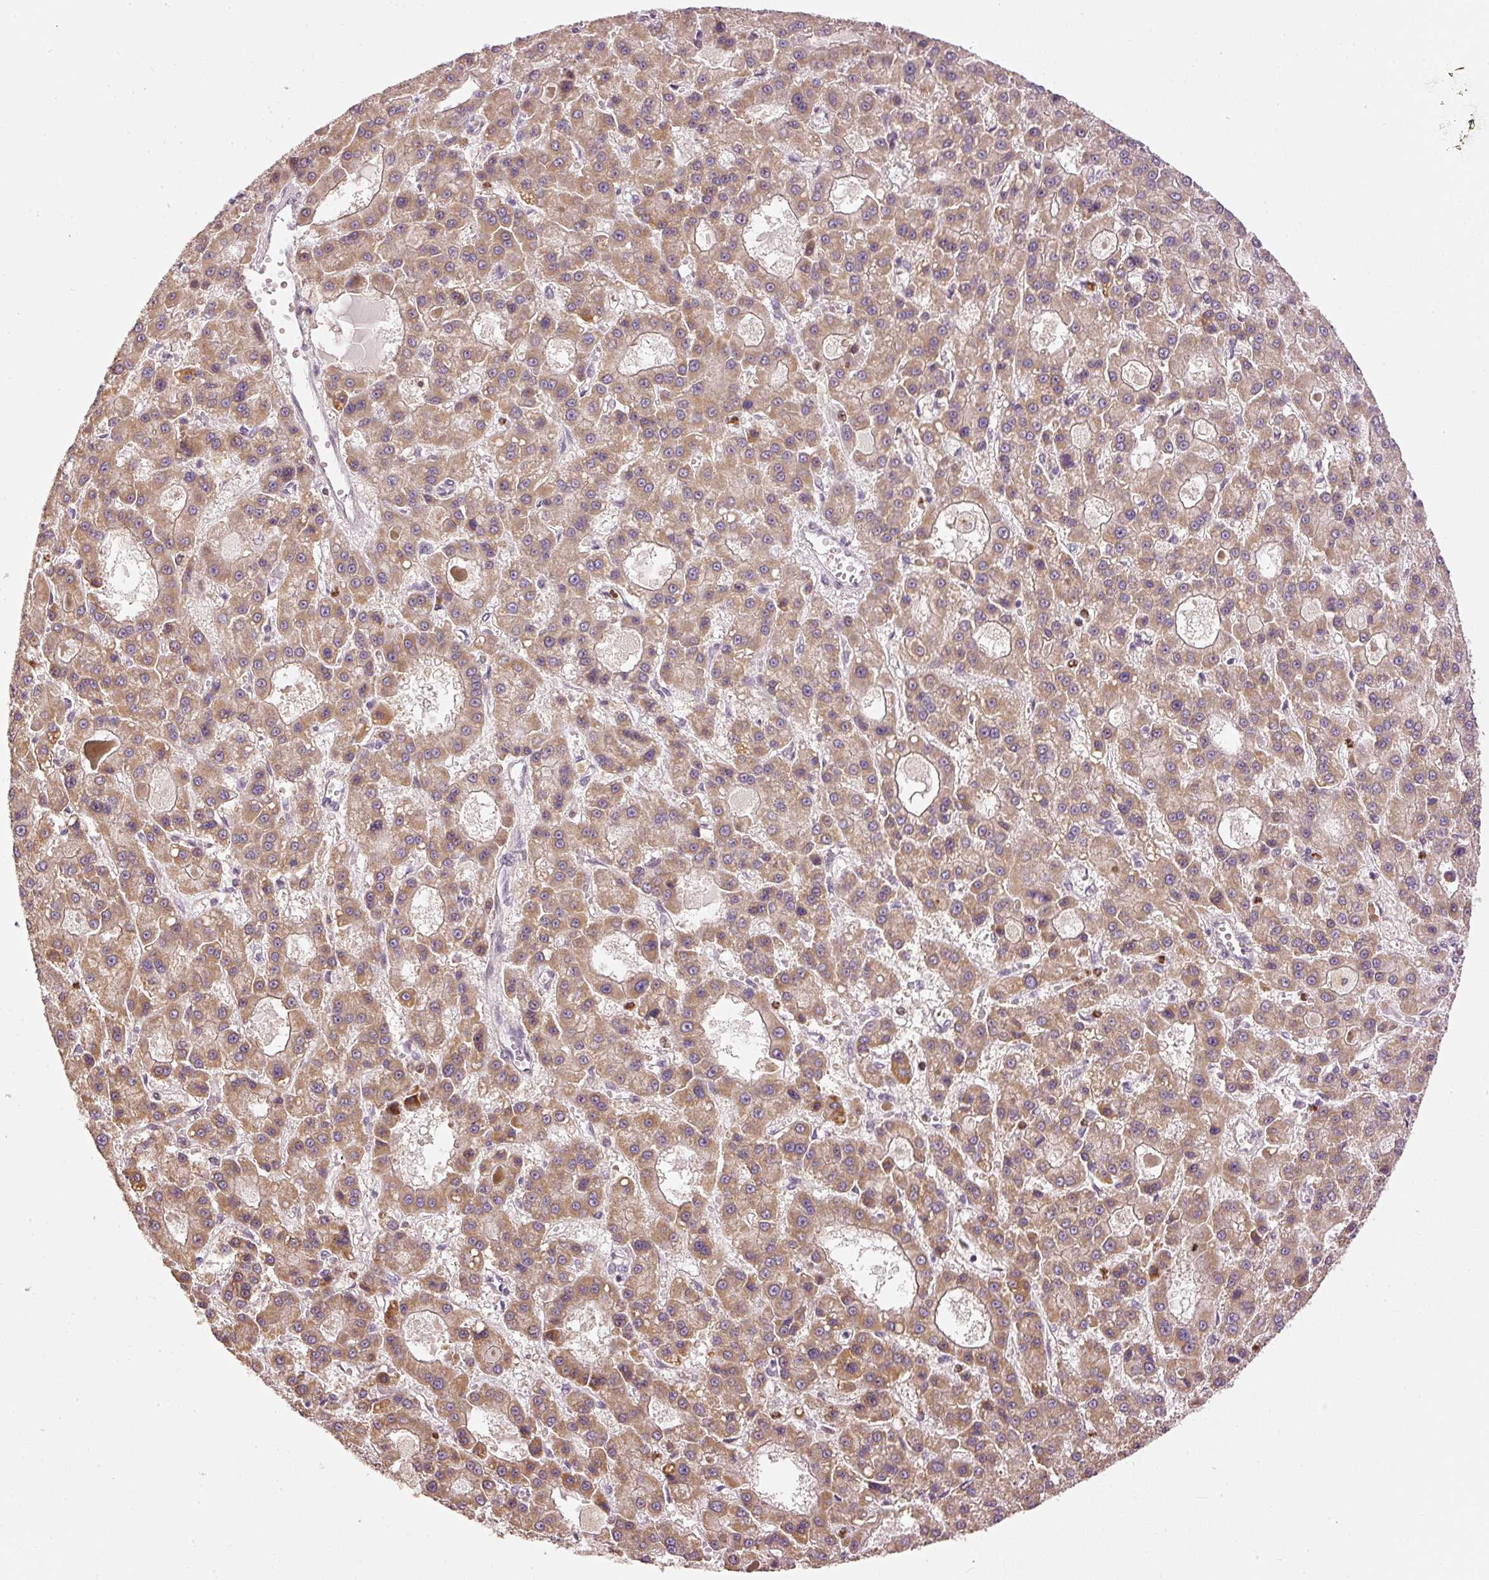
{"staining": {"intensity": "moderate", "quantity": ">75%", "location": "cytoplasmic/membranous"}, "tissue": "liver cancer", "cell_type": "Tumor cells", "image_type": "cancer", "snomed": [{"axis": "morphology", "description": "Carcinoma, Hepatocellular, NOS"}, {"axis": "topography", "description": "Liver"}], "caption": "This micrograph demonstrates IHC staining of human liver cancer, with medium moderate cytoplasmic/membranous staining in about >75% of tumor cells.", "gene": "MTHFD1L", "patient": {"sex": "male", "age": 70}}